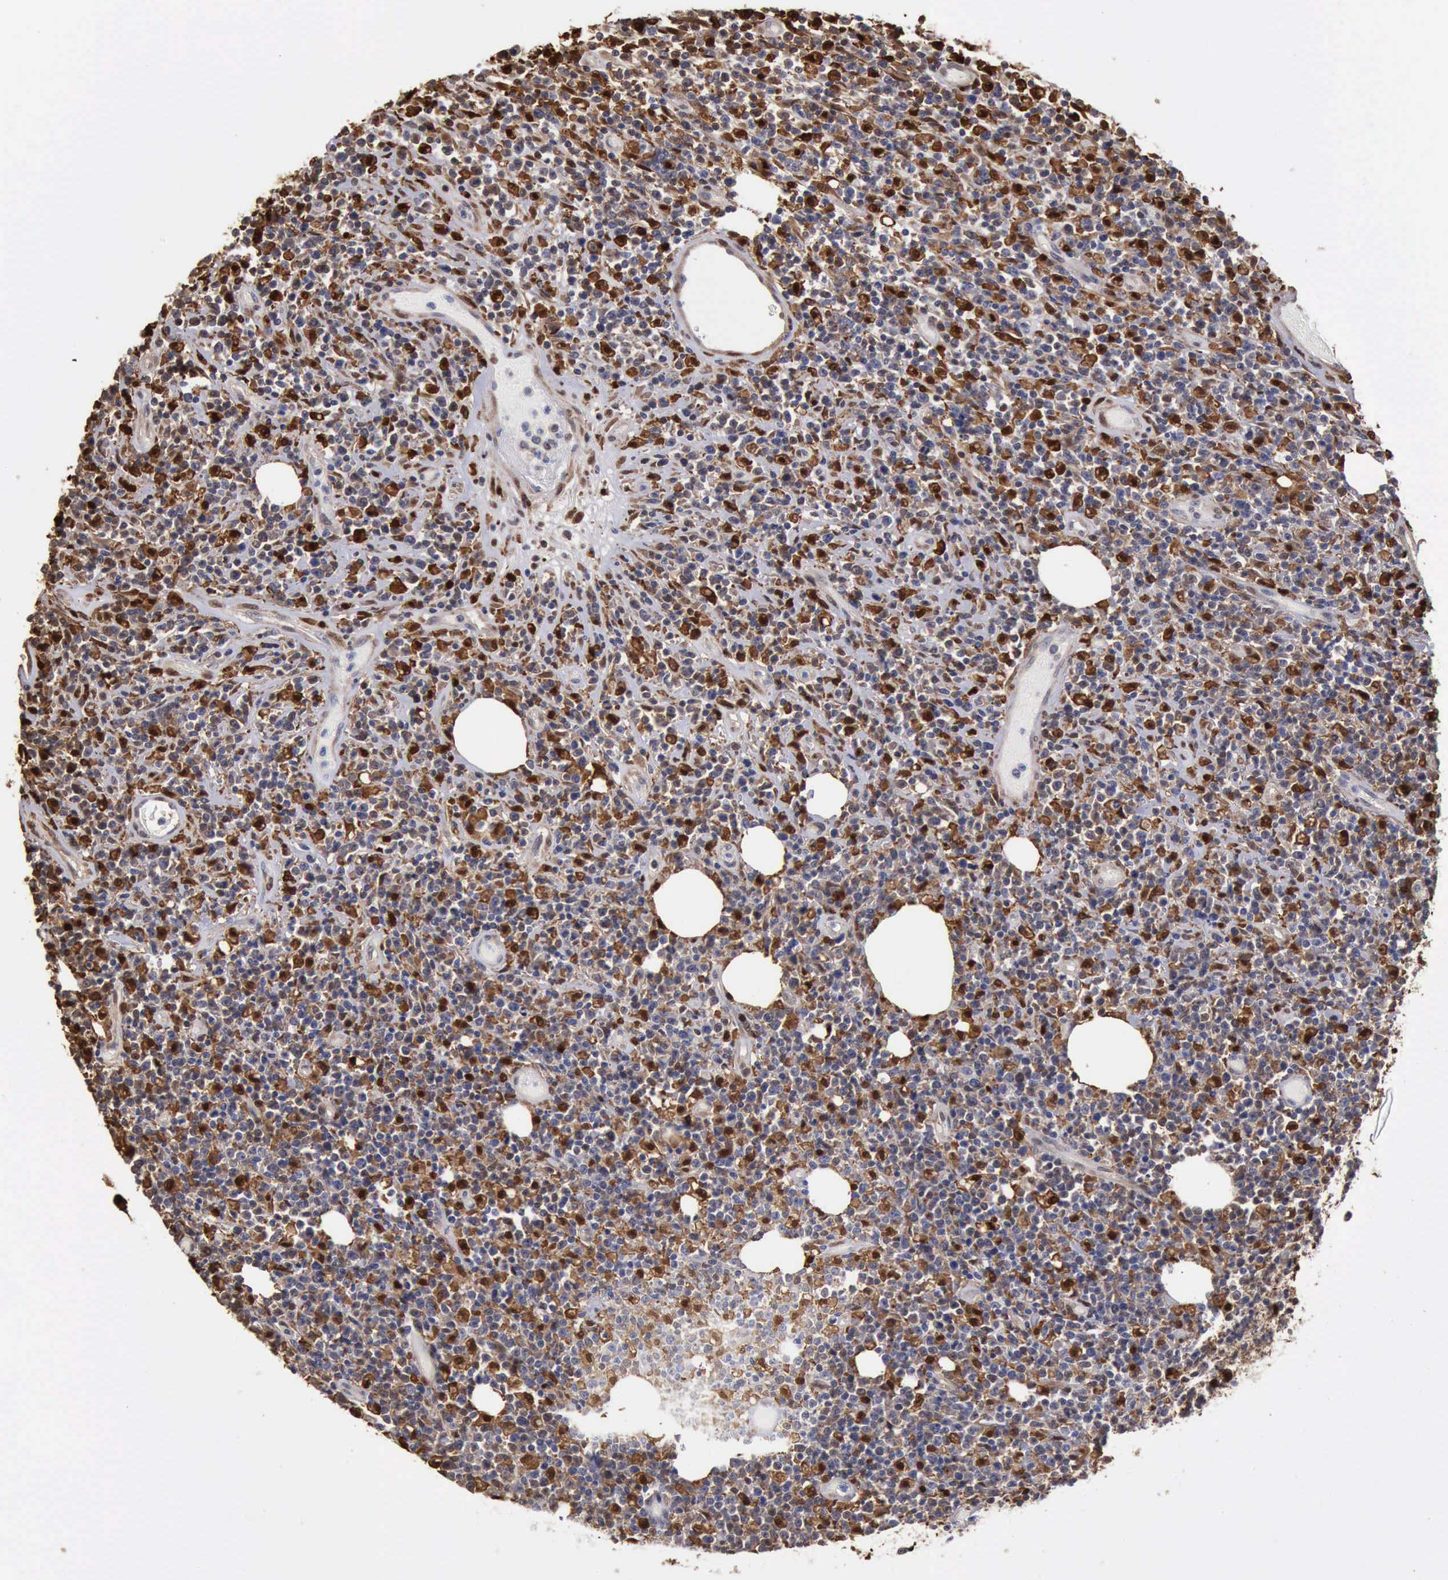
{"staining": {"intensity": "strong", "quantity": ">75%", "location": "cytoplasmic/membranous,nuclear"}, "tissue": "lymphoma", "cell_type": "Tumor cells", "image_type": "cancer", "snomed": [{"axis": "morphology", "description": "Malignant lymphoma, non-Hodgkin's type, High grade"}, {"axis": "topography", "description": "Colon"}], "caption": "Human malignant lymphoma, non-Hodgkin's type (high-grade) stained for a protein (brown) exhibits strong cytoplasmic/membranous and nuclear positive expression in about >75% of tumor cells.", "gene": "STAT1", "patient": {"sex": "male", "age": 82}}